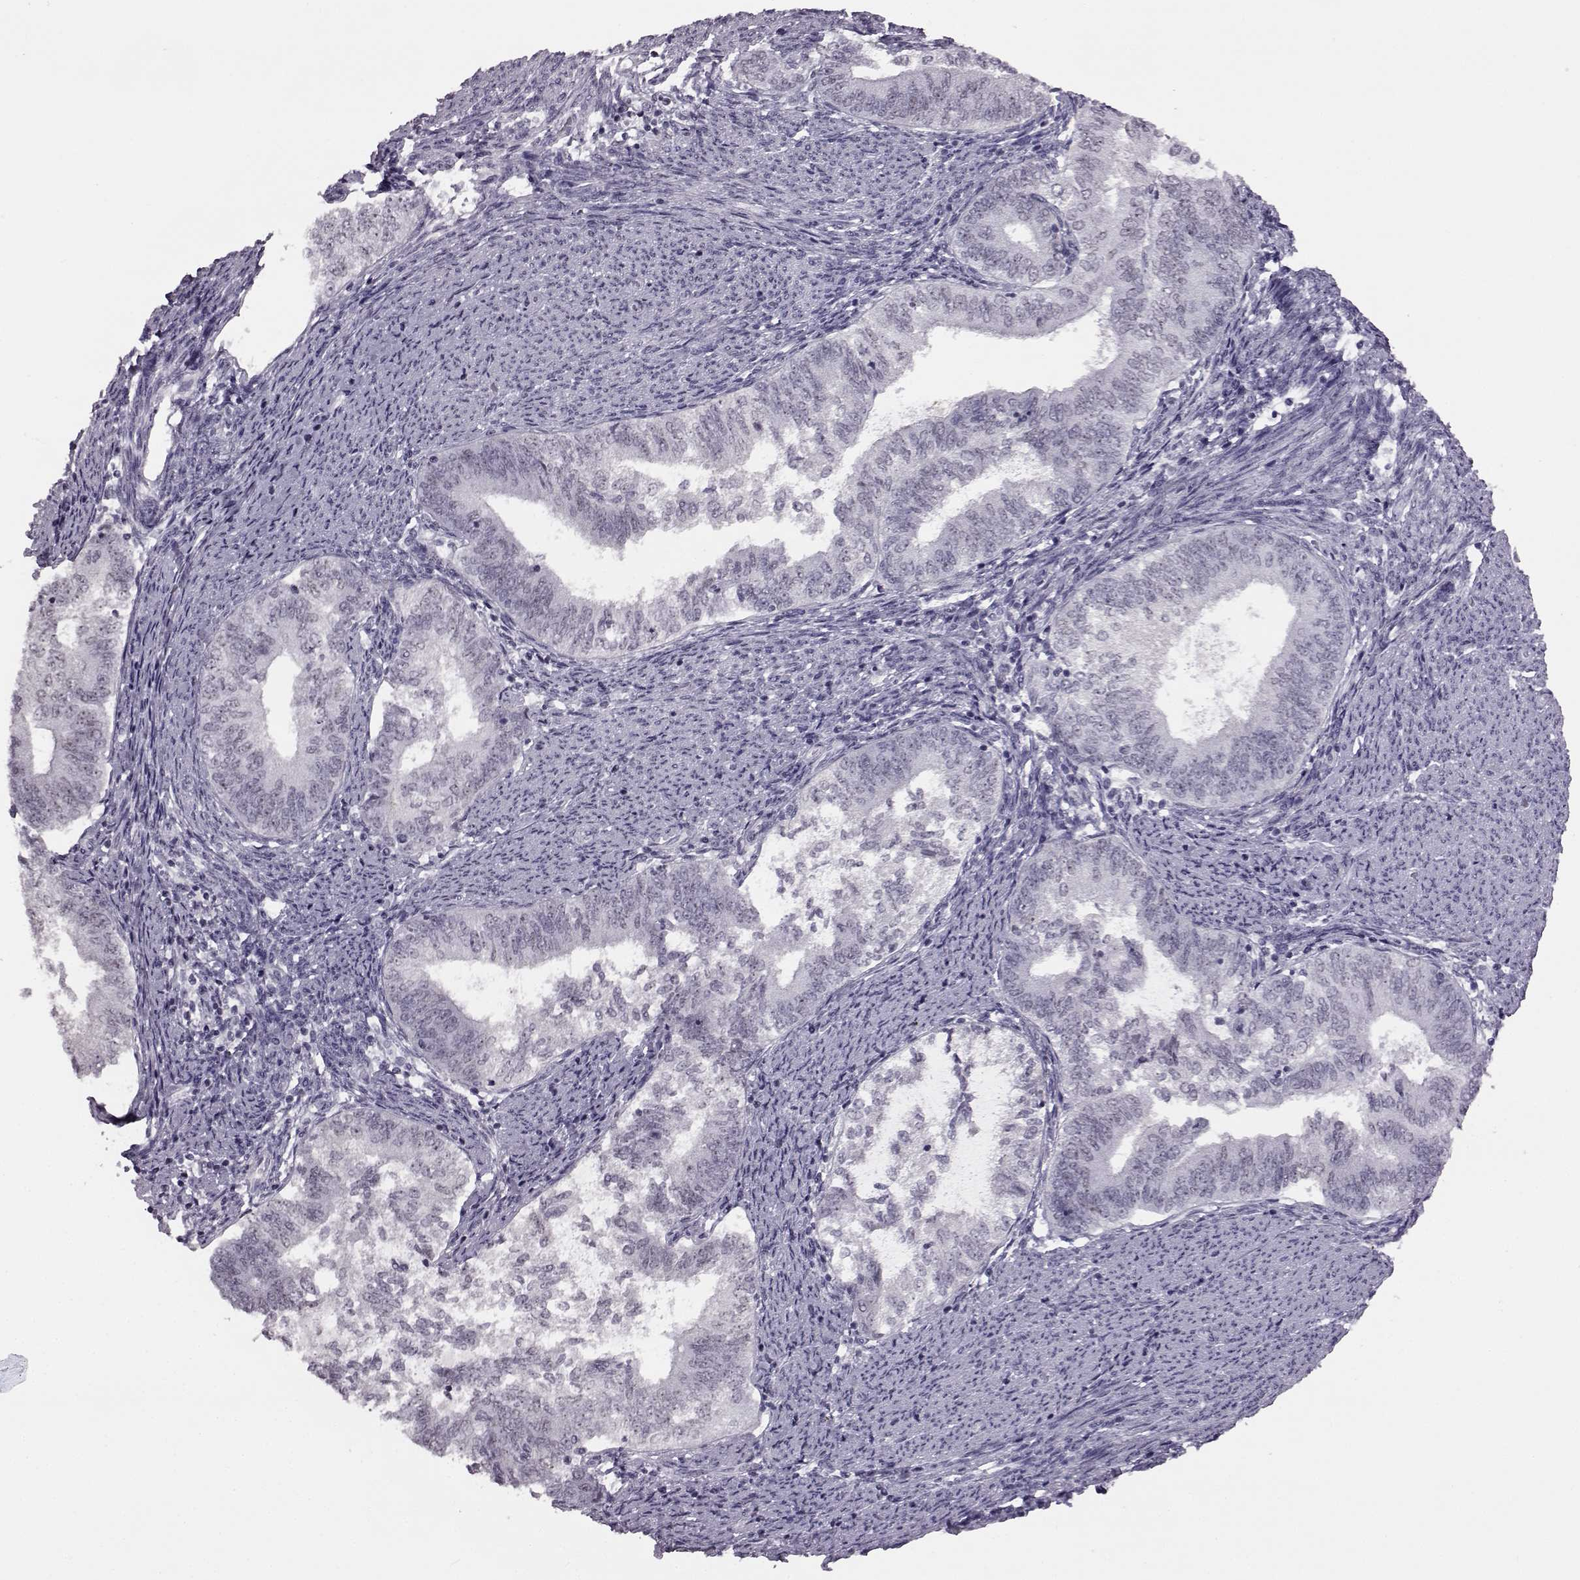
{"staining": {"intensity": "negative", "quantity": "none", "location": "none"}, "tissue": "endometrial cancer", "cell_type": "Tumor cells", "image_type": "cancer", "snomed": [{"axis": "morphology", "description": "Adenocarcinoma, NOS"}, {"axis": "topography", "description": "Endometrium"}], "caption": "DAB (3,3'-diaminobenzidine) immunohistochemical staining of human endometrial cancer exhibits no significant positivity in tumor cells.", "gene": "ADGRG2", "patient": {"sex": "female", "age": 65}}